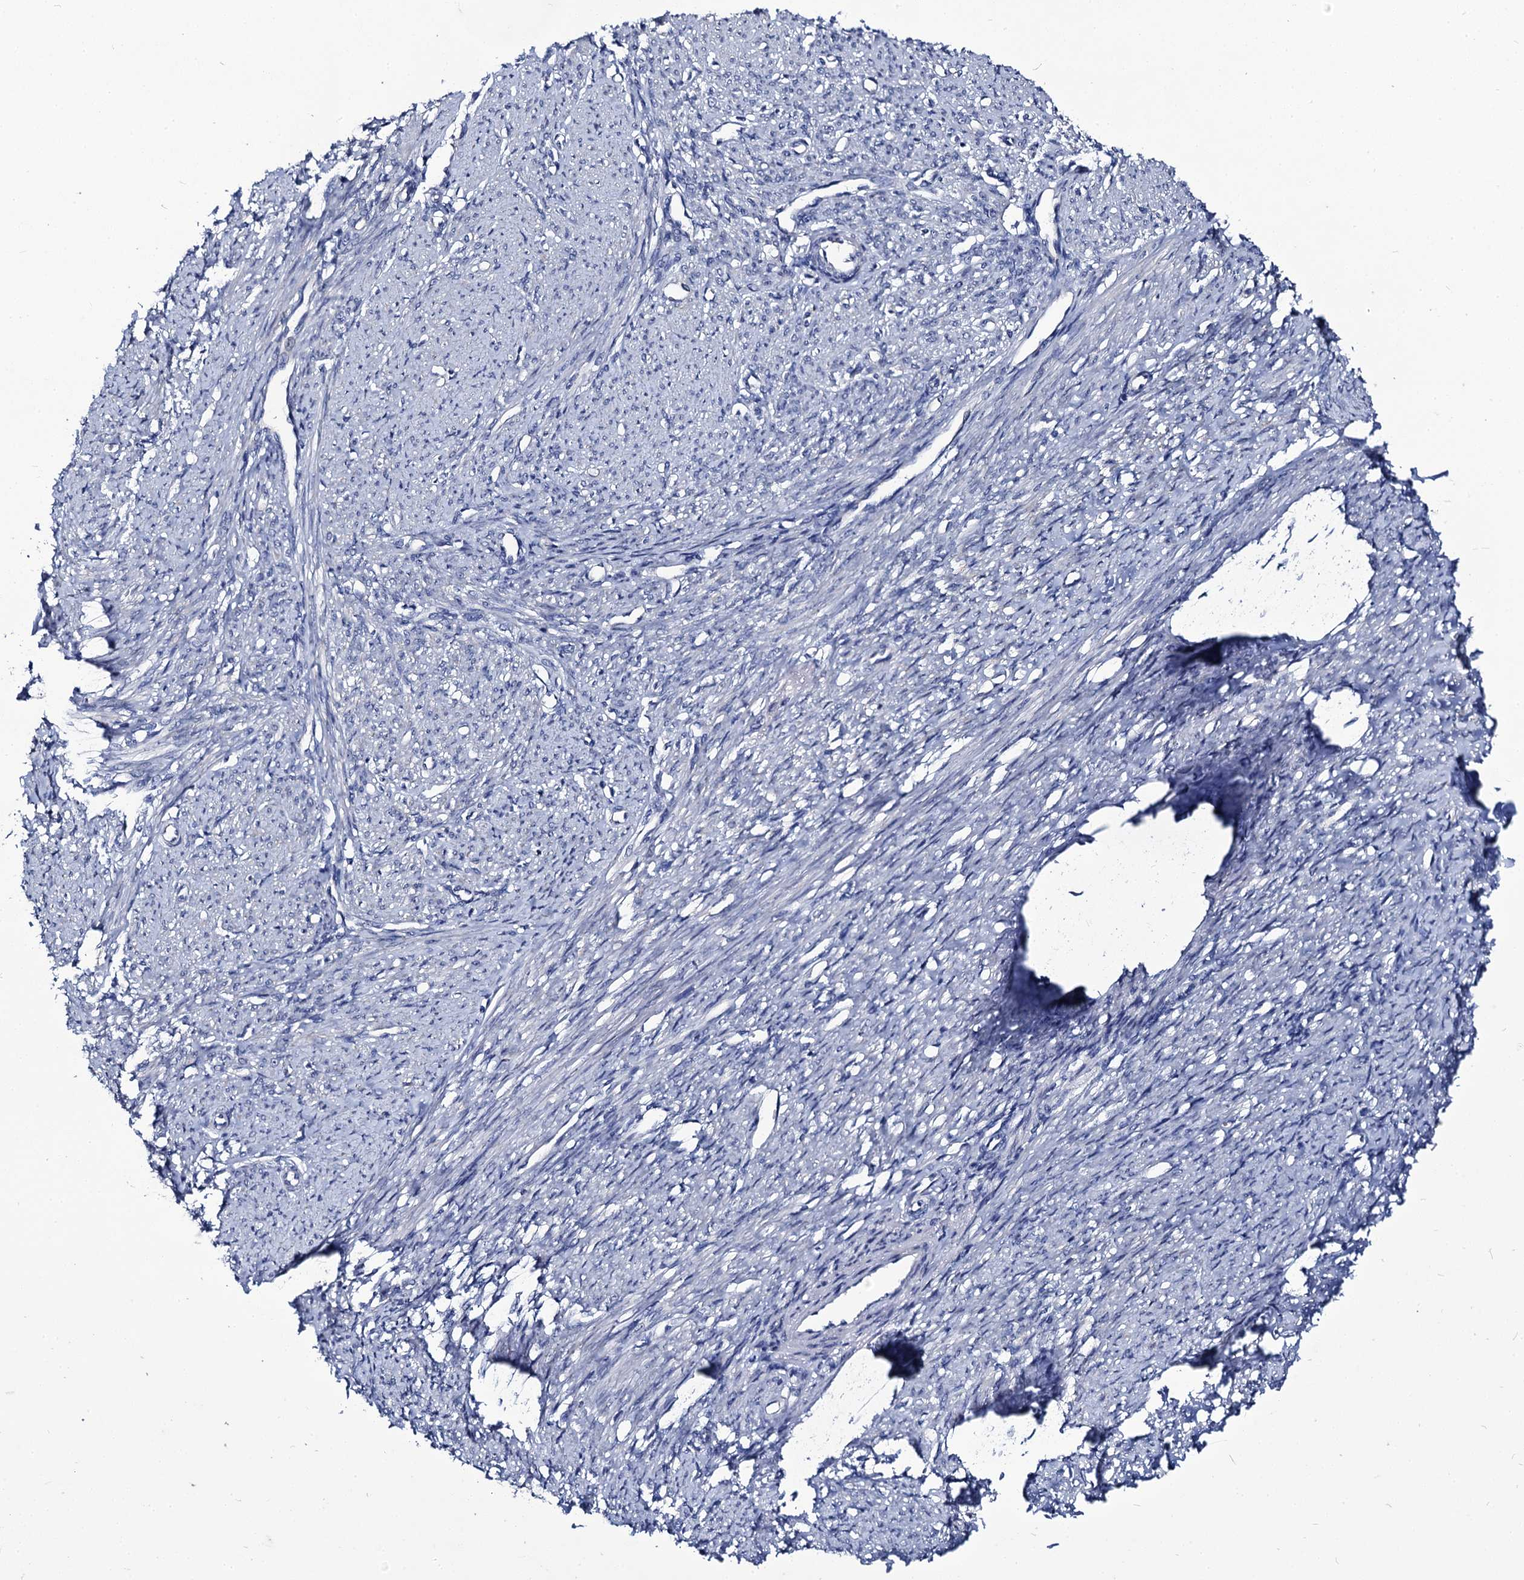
{"staining": {"intensity": "negative", "quantity": "none", "location": "none"}, "tissue": "smooth muscle", "cell_type": "Smooth muscle cells", "image_type": "normal", "snomed": [{"axis": "morphology", "description": "Normal tissue, NOS"}, {"axis": "topography", "description": "Smooth muscle"}, {"axis": "topography", "description": "Uterus"}], "caption": "Protein analysis of benign smooth muscle demonstrates no significant staining in smooth muscle cells. (Immunohistochemistry (ihc), brightfield microscopy, high magnification).", "gene": "PANX2", "patient": {"sex": "female", "age": 59}}